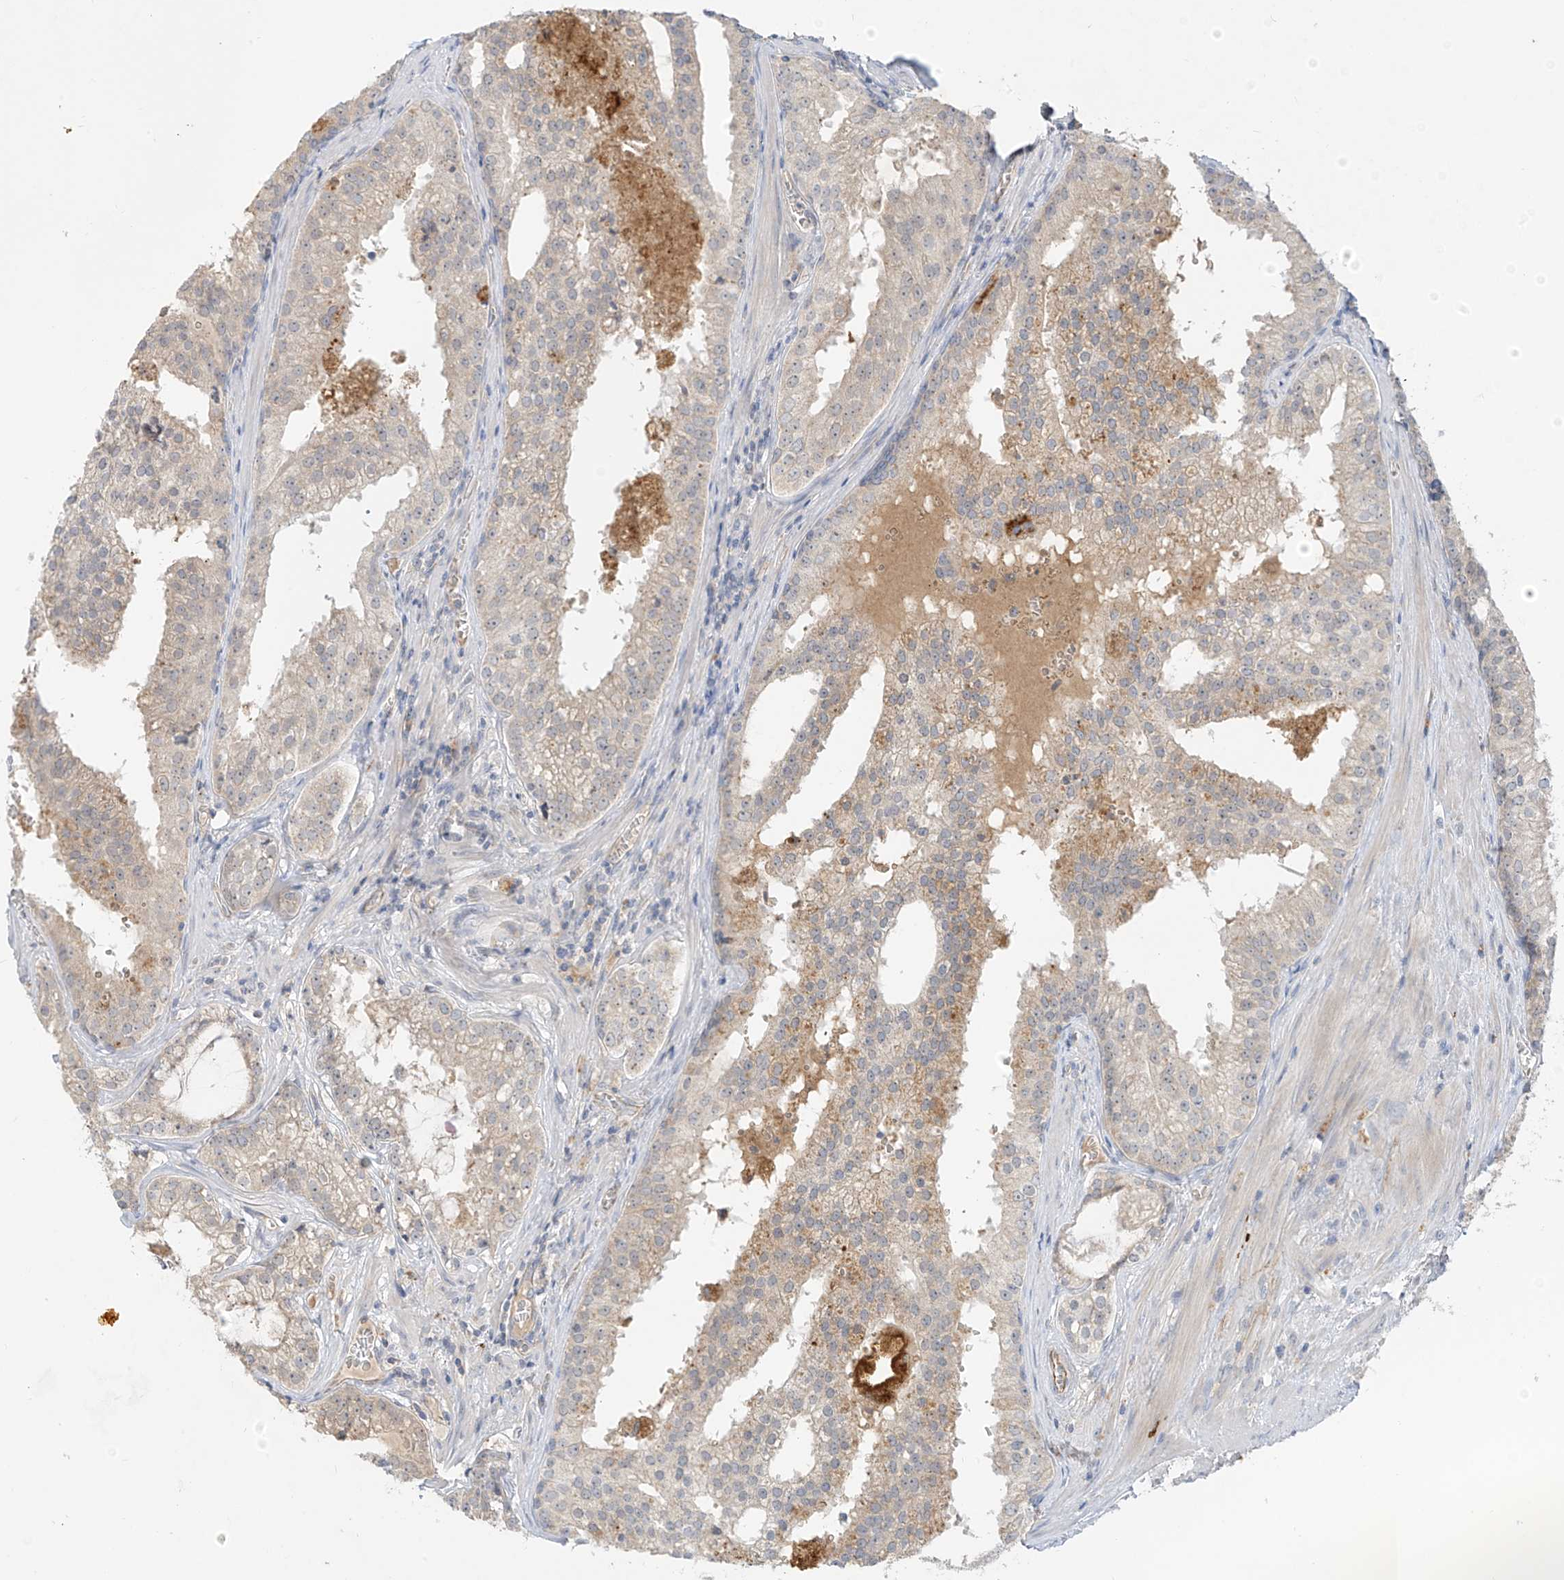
{"staining": {"intensity": "negative", "quantity": "none", "location": "none"}, "tissue": "prostate cancer", "cell_type": "Tumor cells", "image_type": "cancer", "snomed": [{"axis": "morphology", "description": "Adenocarcinoma, High grade"}, {"axis": "topography", "description": "Prostate"}], "caption": "Tumor cells show no significant expression in prostate high-grade adenocarcinoma.", "gene": "C2orf42", "patient": {"sex": "male", "age": 68}}